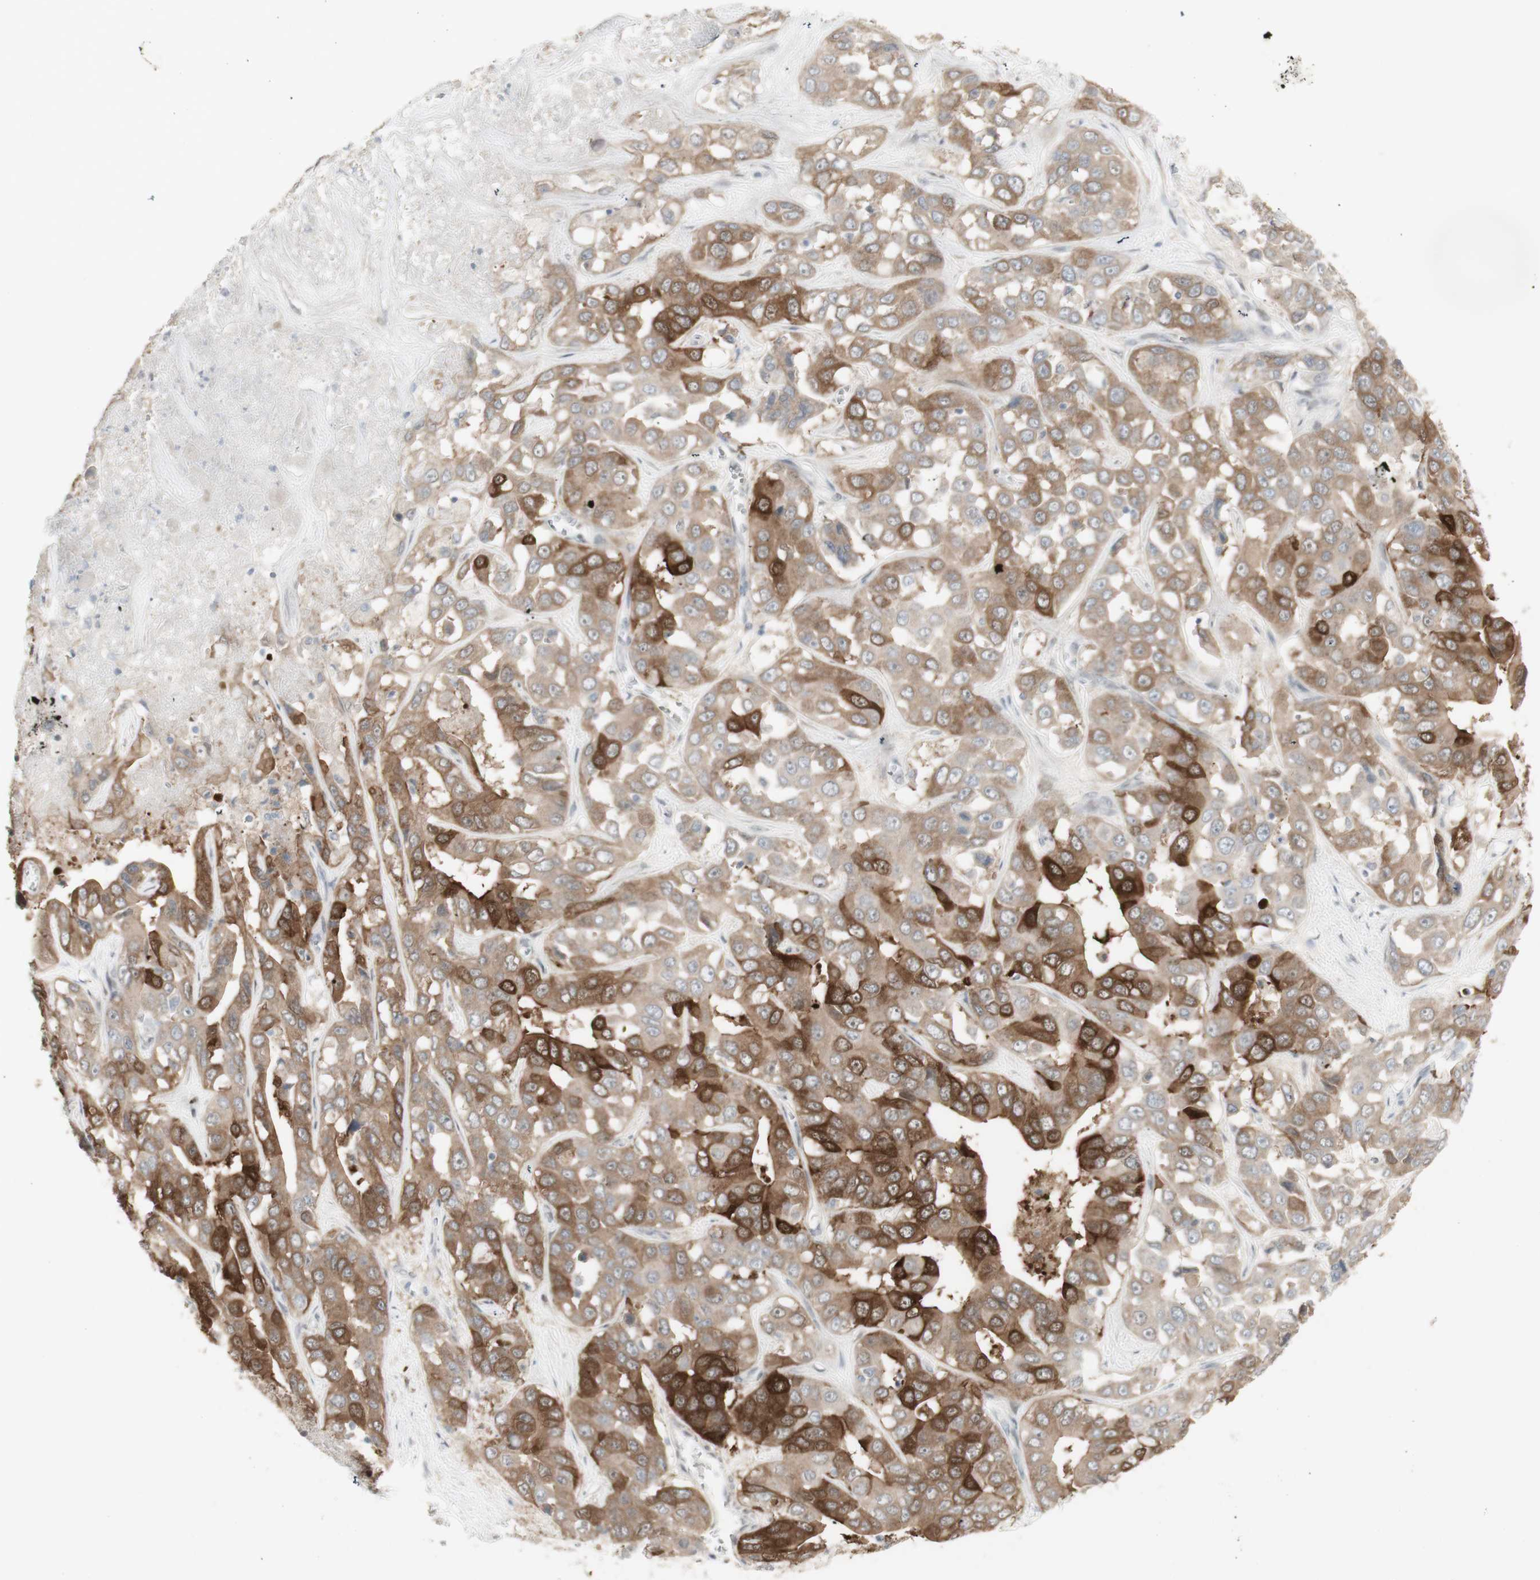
{"staining": {"intensity": "strong", "quantity": ">75%", "location": "cytoplasmic/membranous"}, "tissue": "liver cancer", "cell_type": "Tumor cells", "image_type": "cancer", "snomed": [{"axis": "morphology", "description": "Cholangiocarcinoma"}, {"axis": "topography", "description": "Liver"}], "caption": "Immunohistochemical staining of human cholangiocarcinoma (liver) exhibits high levels of strong cytoplasmic/membranous protein positivity in approximately >75% of tumor cells.", "gene": "C1orf116", "patient": {"sex": "female", "age": 52}}